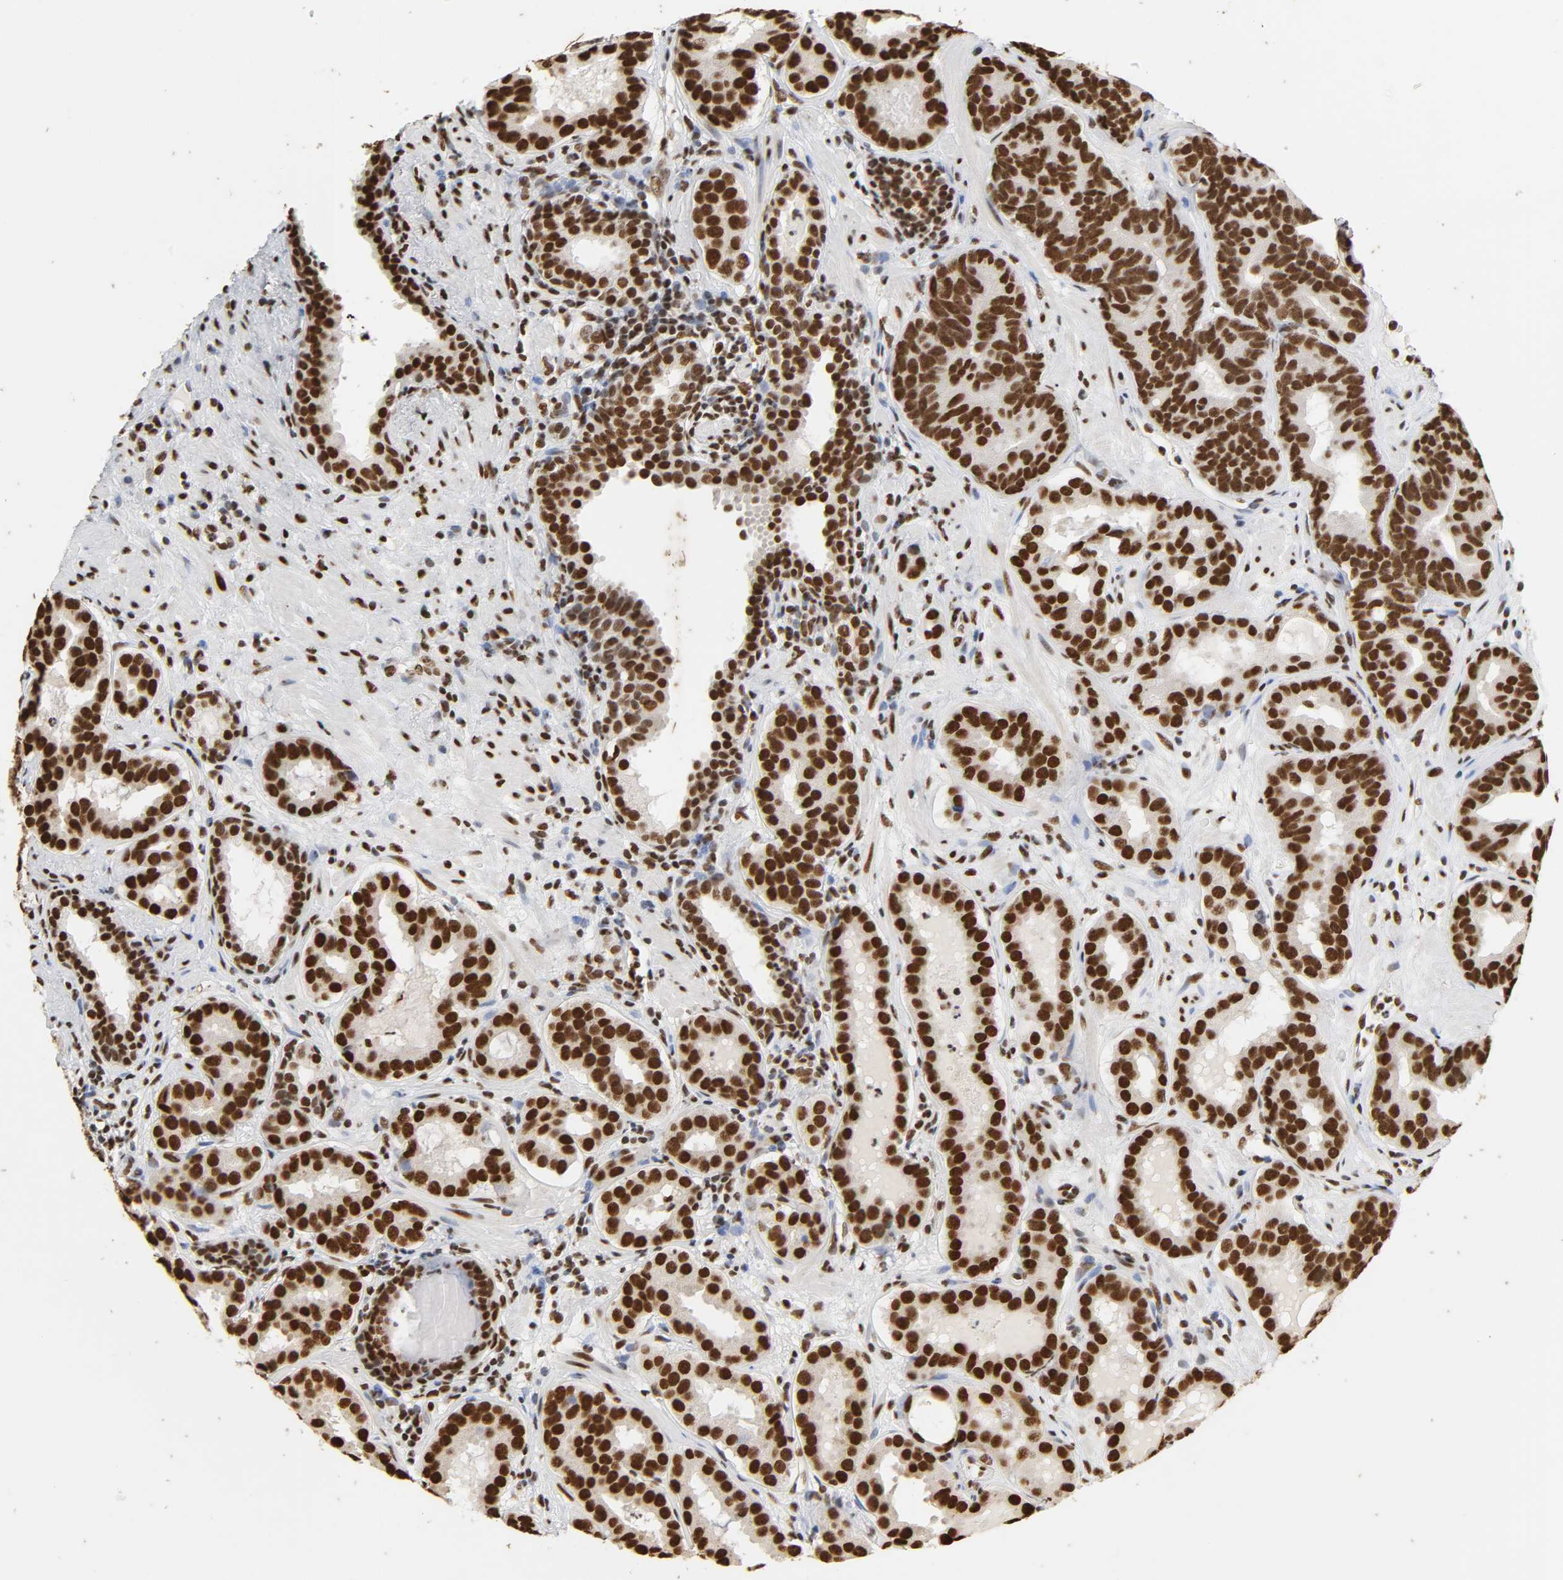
{"staining": {"intensity": "strong", "quantity": ">75%", "location": "nuclear"}, "tissue": "prostate cancer", "cell_type": "Tumor cells", "image_type": "cancer", "snomed": [{"axis": "morphology", "description": "Adenocarcinoma, Low grade"}, {"axis": "topography", "description": "Prostate"}], "caption": "Approximately >75% of tumor cells in prostate cancer (low-grade adenocarcinoma) display strong nuclear protein expression as visualized by brown immunohistochemical staining.", "gene": "HNRNPC", "patient": {"sex": "male", "age": 59}}